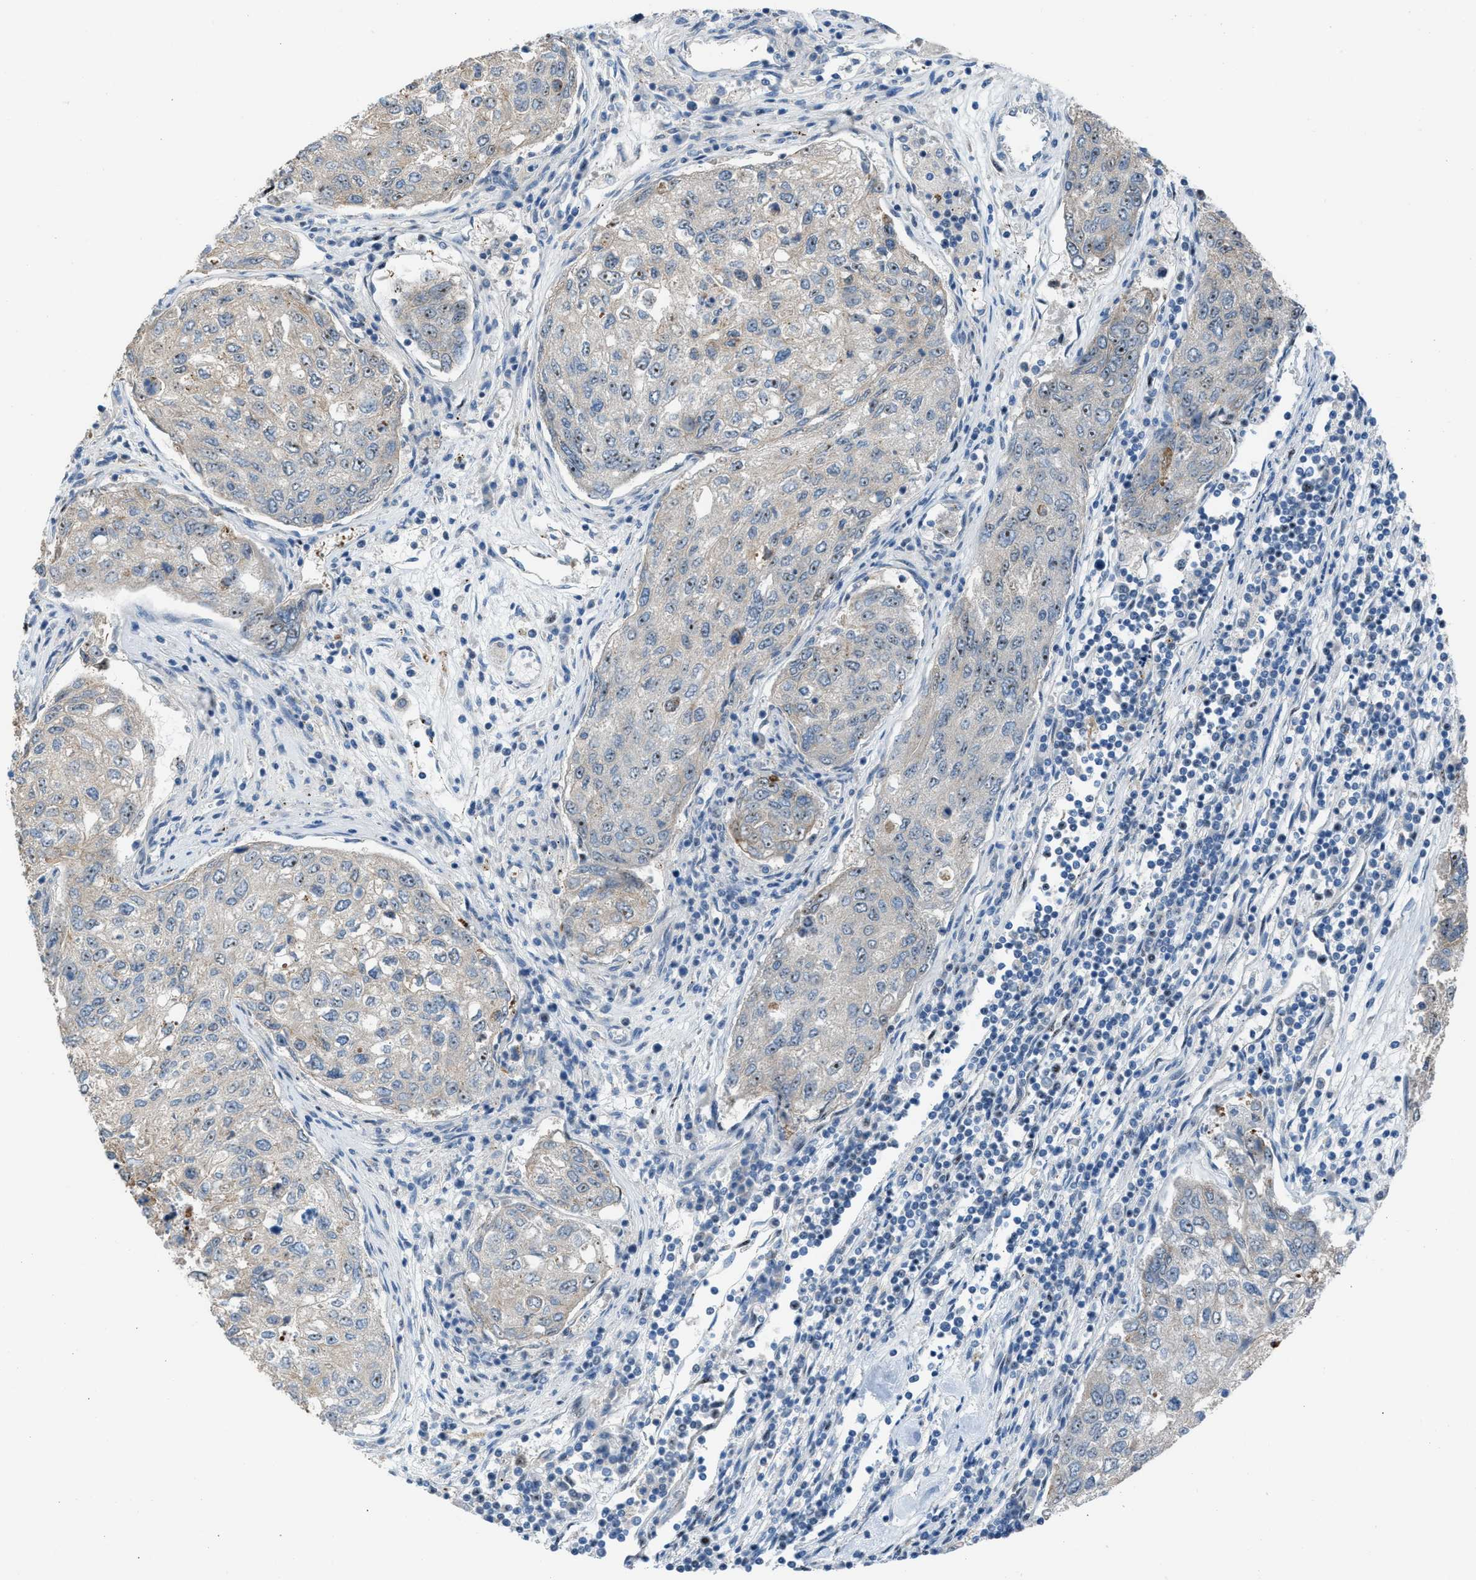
{"staining": {"intensity": "negative", "quantity": "none", "location": "none"}, "tissue": "urothelial cancer", "cell_type": "Tumor cells", "image_type": "cancer", "snomed": [{"axis": "morphology", "description": "Urothelial carcinoma, High grade"}, {"axis": "topography", "description": "Lymph node"}, {"axis": "topography", "description": "Urinary bladder"}], "caption": "DAB immunohistochemical staining of urothelial cancer exhibits no significant staining in tumor cells.", "gene": "CENPP", "patient": {"sex": "male", "age": 51}}